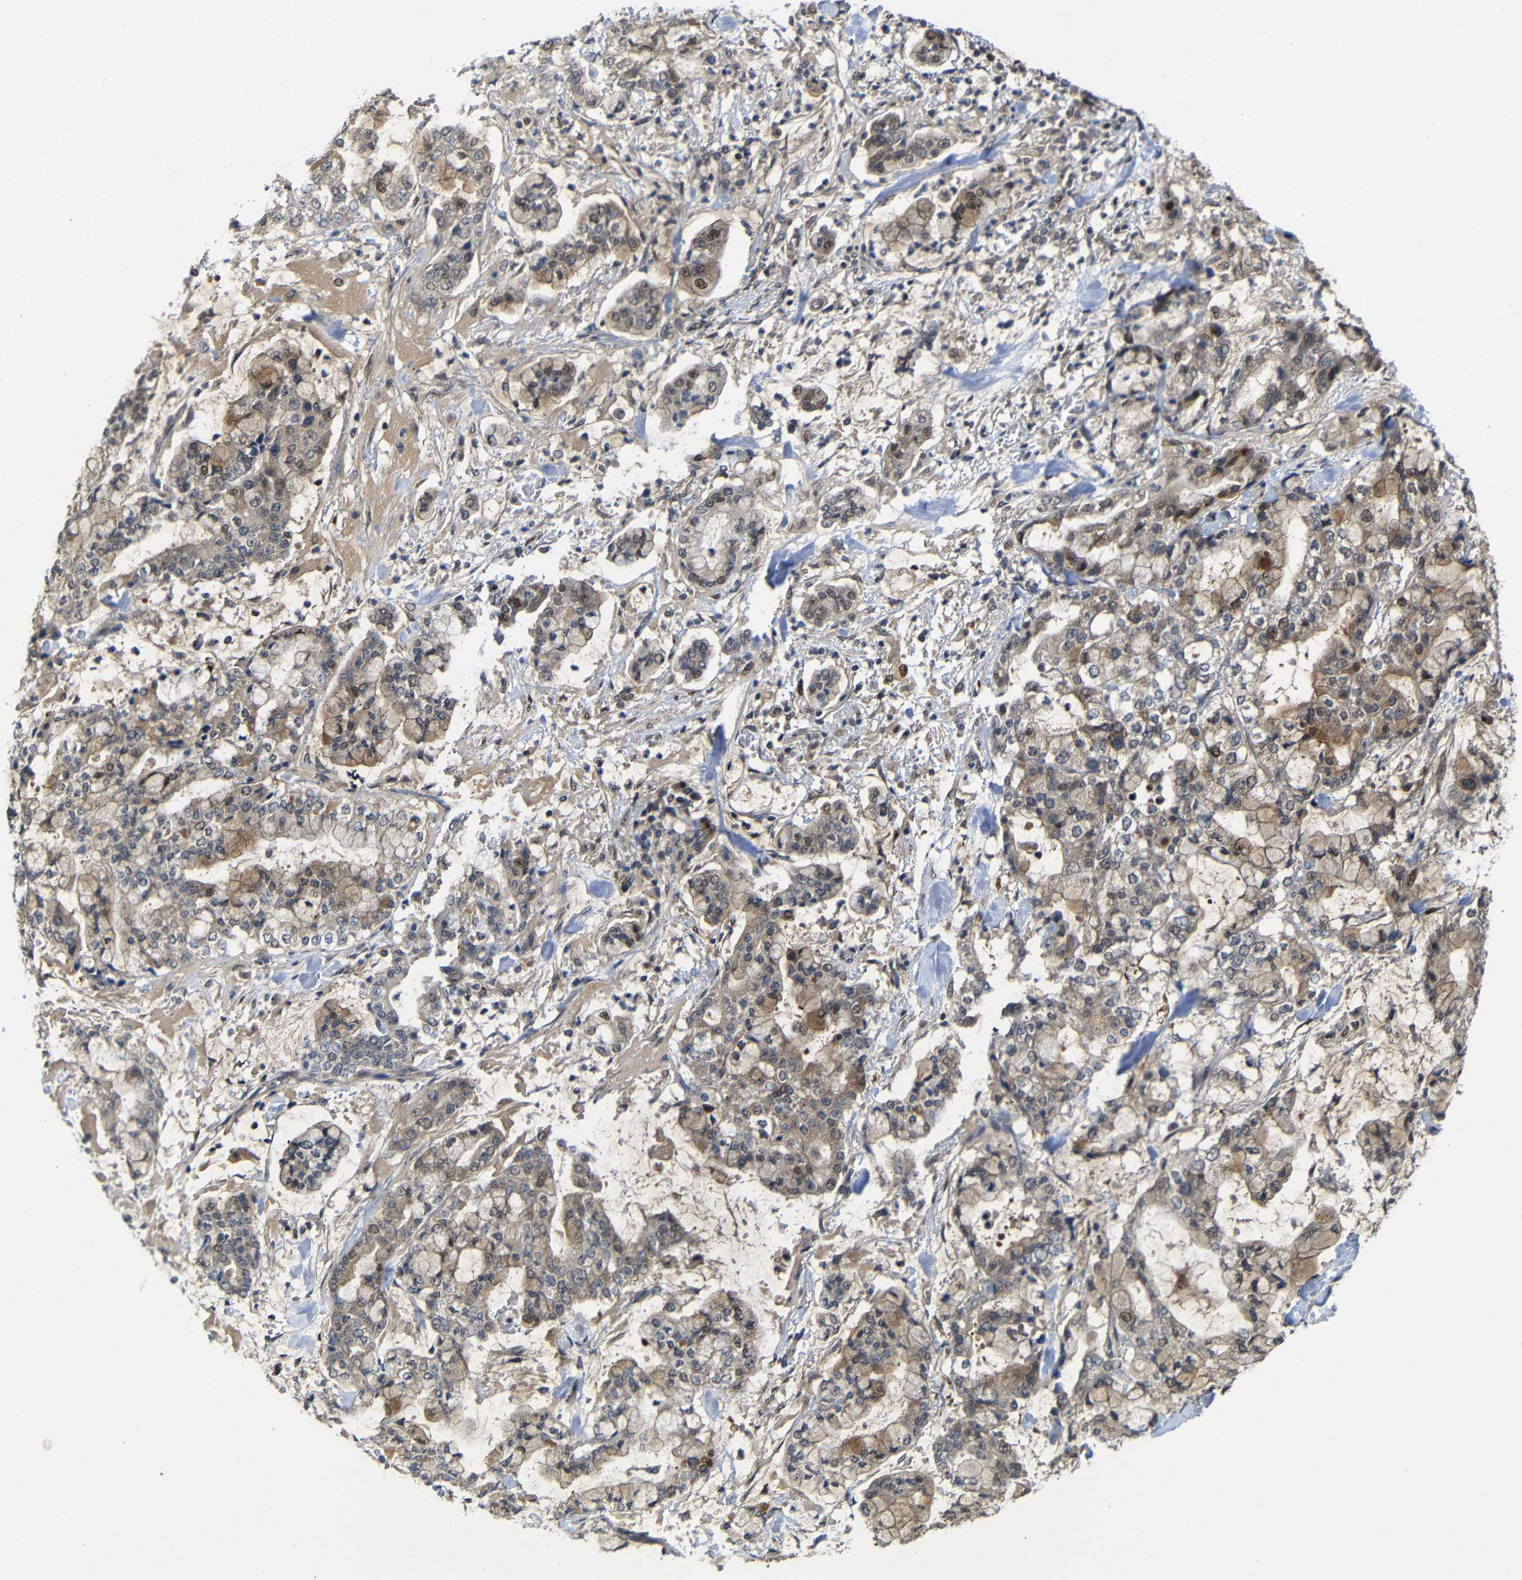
{"staining": {"intensity": "moderate", "quantity": "25%-75%", "location": "cytoplasmic/membranous,nuclear"}, "tissue": "stomach cancer", "cell_type": "Tumor cells", "image_type": "cancer", "snomed": [{"axis": "morphology", "description": "Normal tissue, NOS"}, {"axis": "morphology", "description": "Adenocarcinoma, NOS"}, {"axis": "topography", "description": "Stomach, upper"}, {"axis": "topography", "description": "Stomach"}], "caption": "Brown immunohistochemical staining in adenocarcinoma (stomach) demonstrates moderate cytoplasmic/membranous and nuclear staining in approximately 25%-75% of tumor cells.", "gene": "ATG12", "patient": {"sex": "male", "age": 76}}